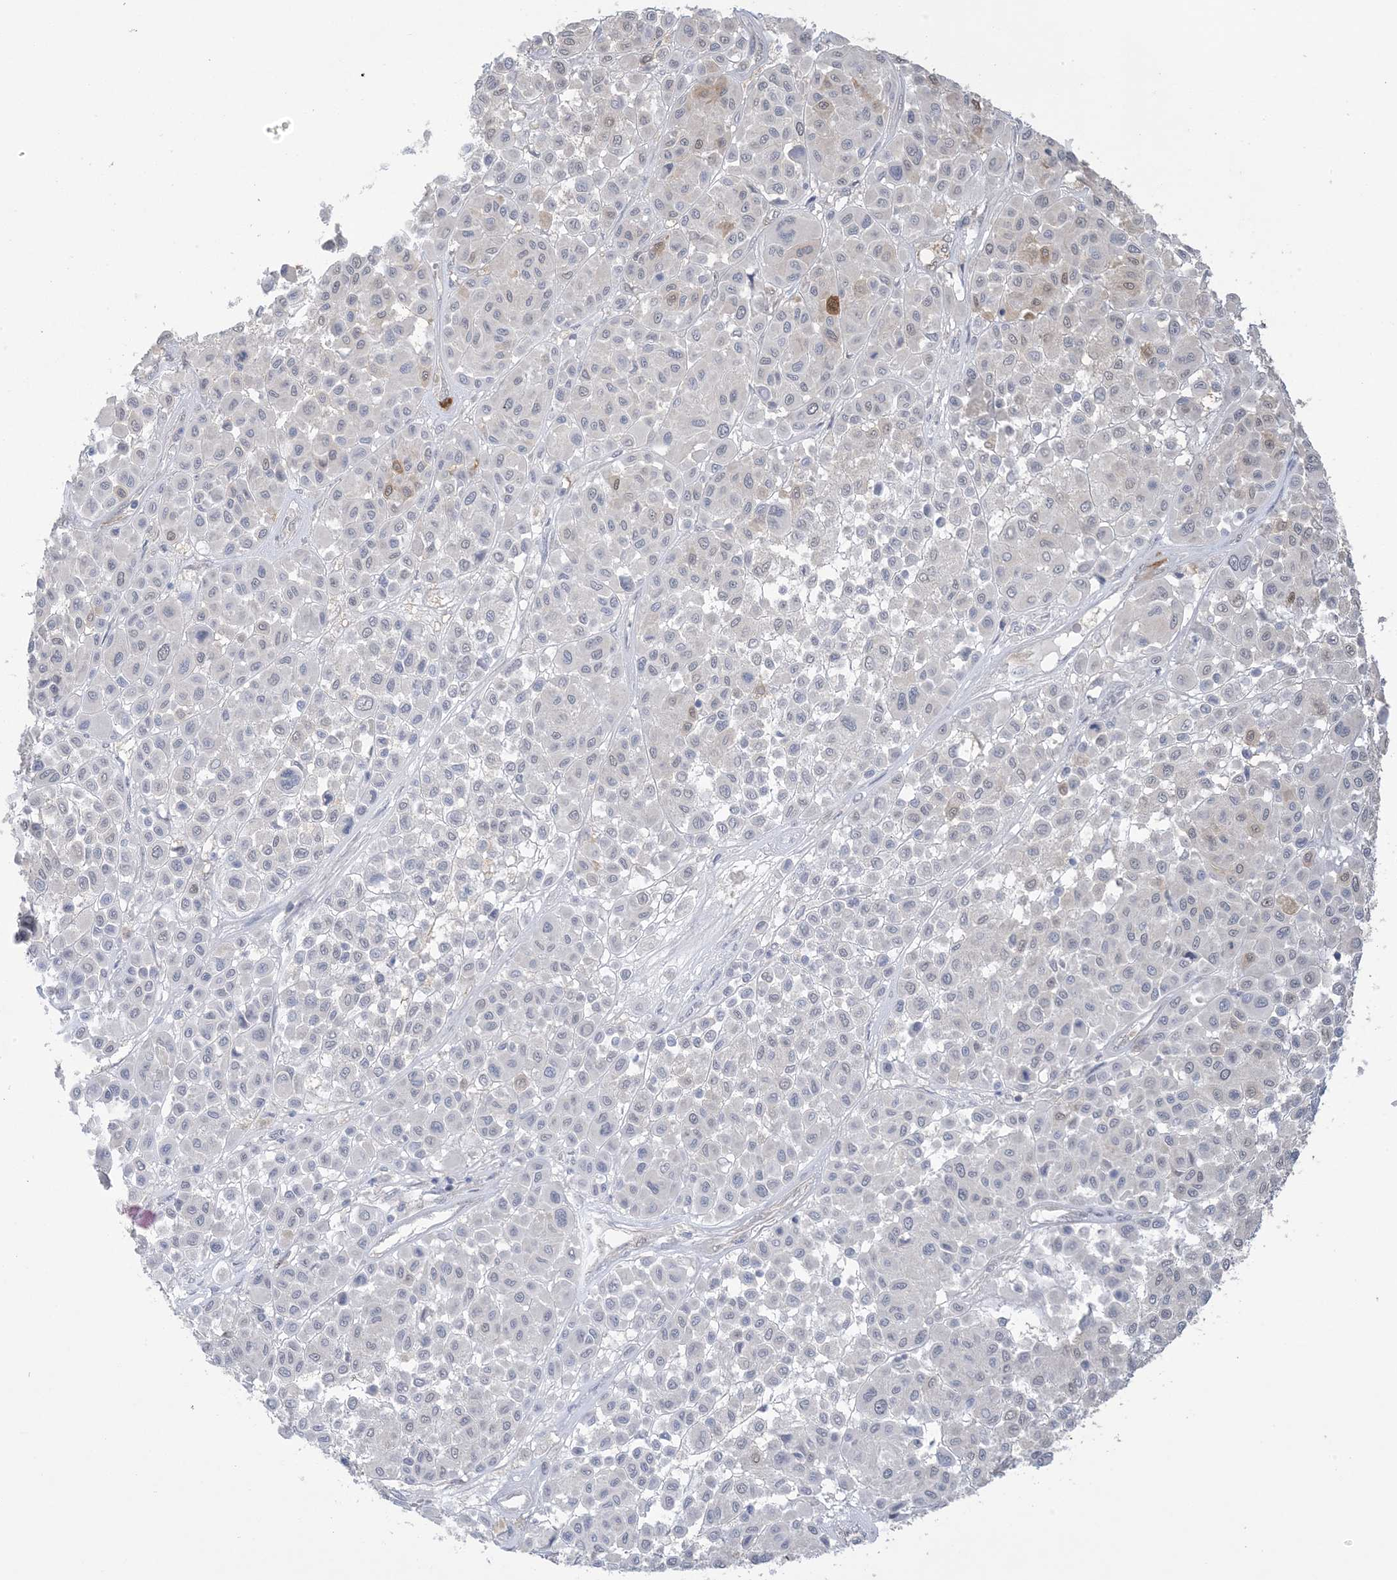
{"staining": {"intensity": "negative", "quantity": "none", "location": "none"}, "tissue": "melanoma", "cell_type": "Tumor cells", "image_type": "cancer", "snomed": [{"axis": "morphology", "description": "Malignant melanoma, Metastatic site"}, {"axis": "topography", "description": "Soft tissue"}], "caption": "A high-resolution image shows immunohistochemistry staining of malignant melanoma (metastatic site), which exhibits no significant staining in tumor cells.", "gene": "HMGCS1", "patient": {"sex": "male", "age": 41}}